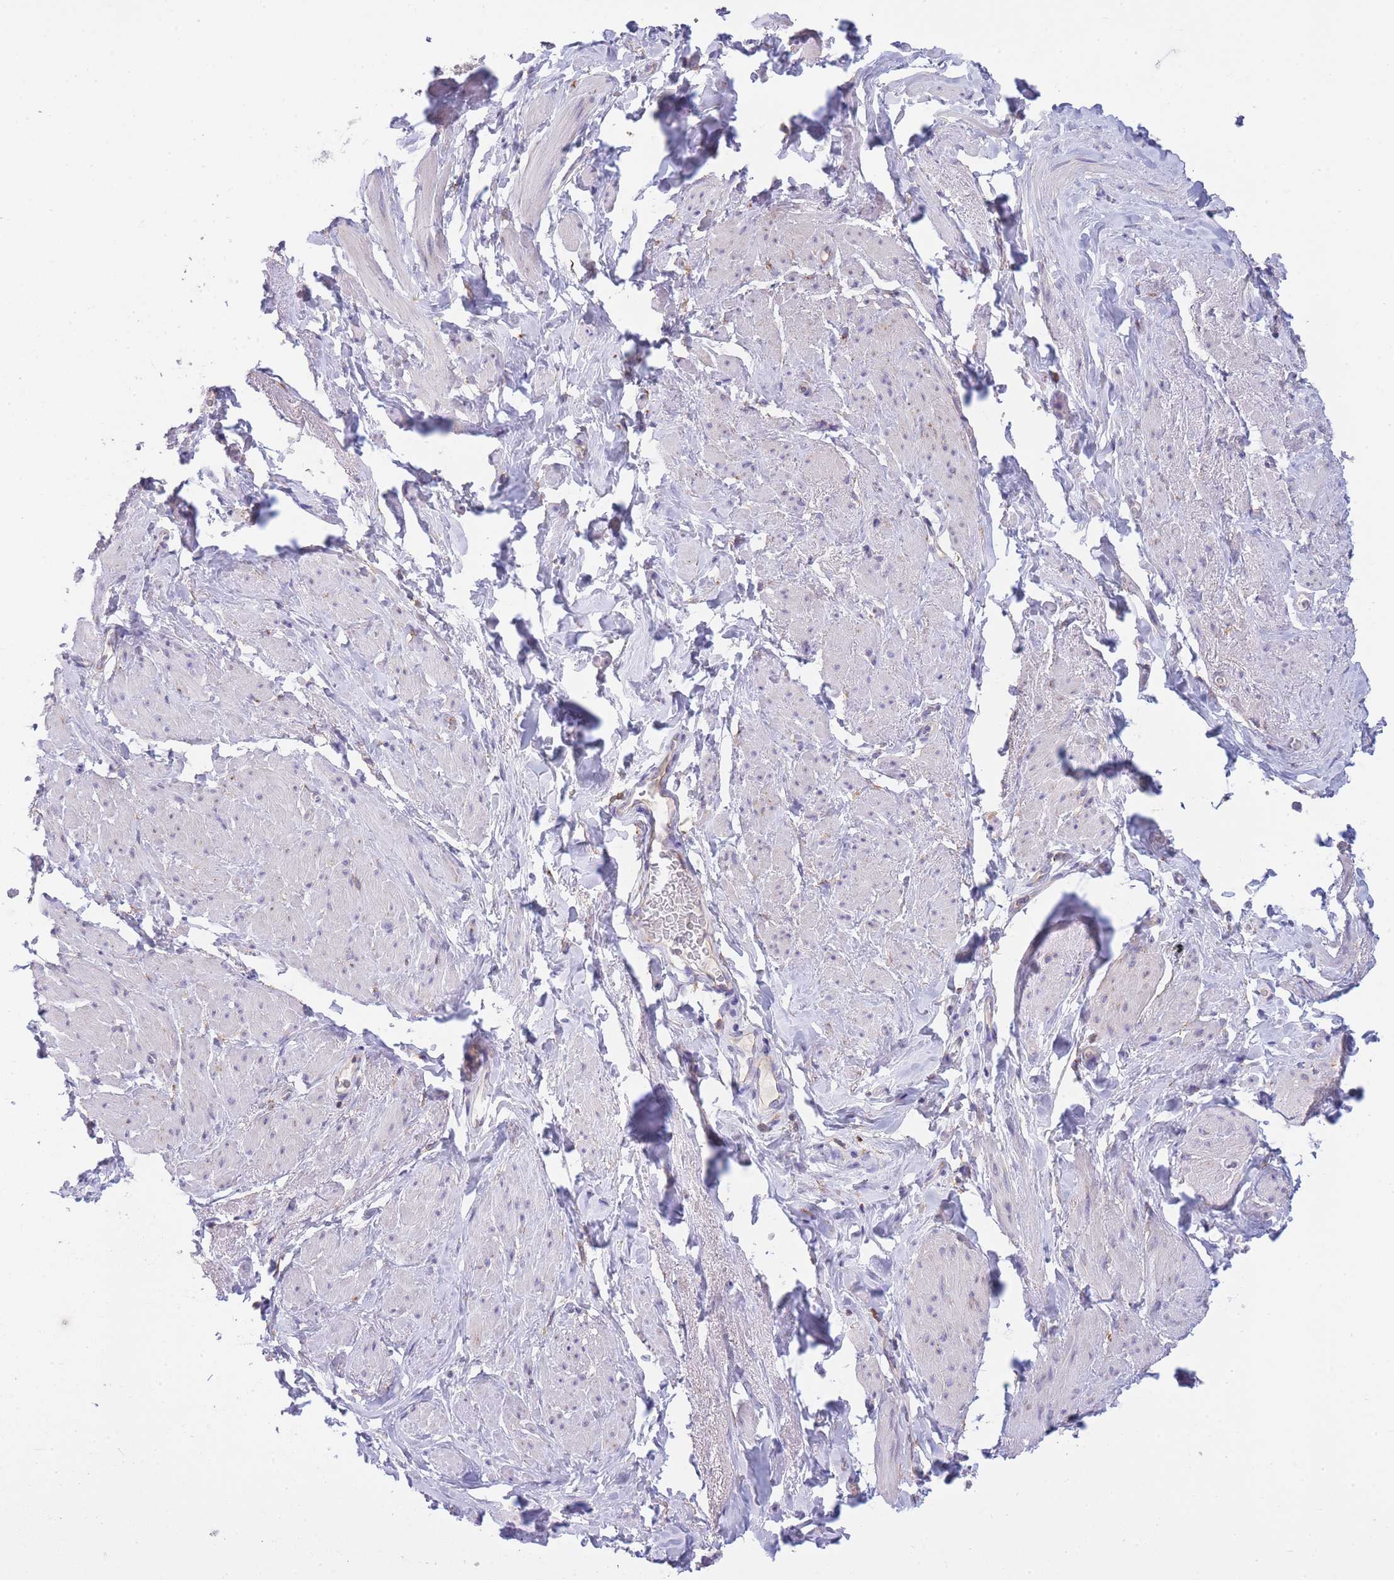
{"staining": {"intensity": "negative", "quantity": "none", "location": "none"}, "tissue": "smooth muscle", "cell_type": "Smooth muscle cells", "image_type": "normal", "snomed": [{"axis": "morphology", "description": "Normal tissue, NOS"}, {"axis": "topography", "description": "Smooth muscle"}, {"axis": "topography", "description": "Peripheral nerve tissue"}], "caption": "This micrograph is of benign smooth muscle stained with IHC to label a protein in brown with the nuclei are counter-stained blue. There is no expression in smooth muscle cells.", "gene": "COPG1", "patient": {"sex": "male", "age": 69}}